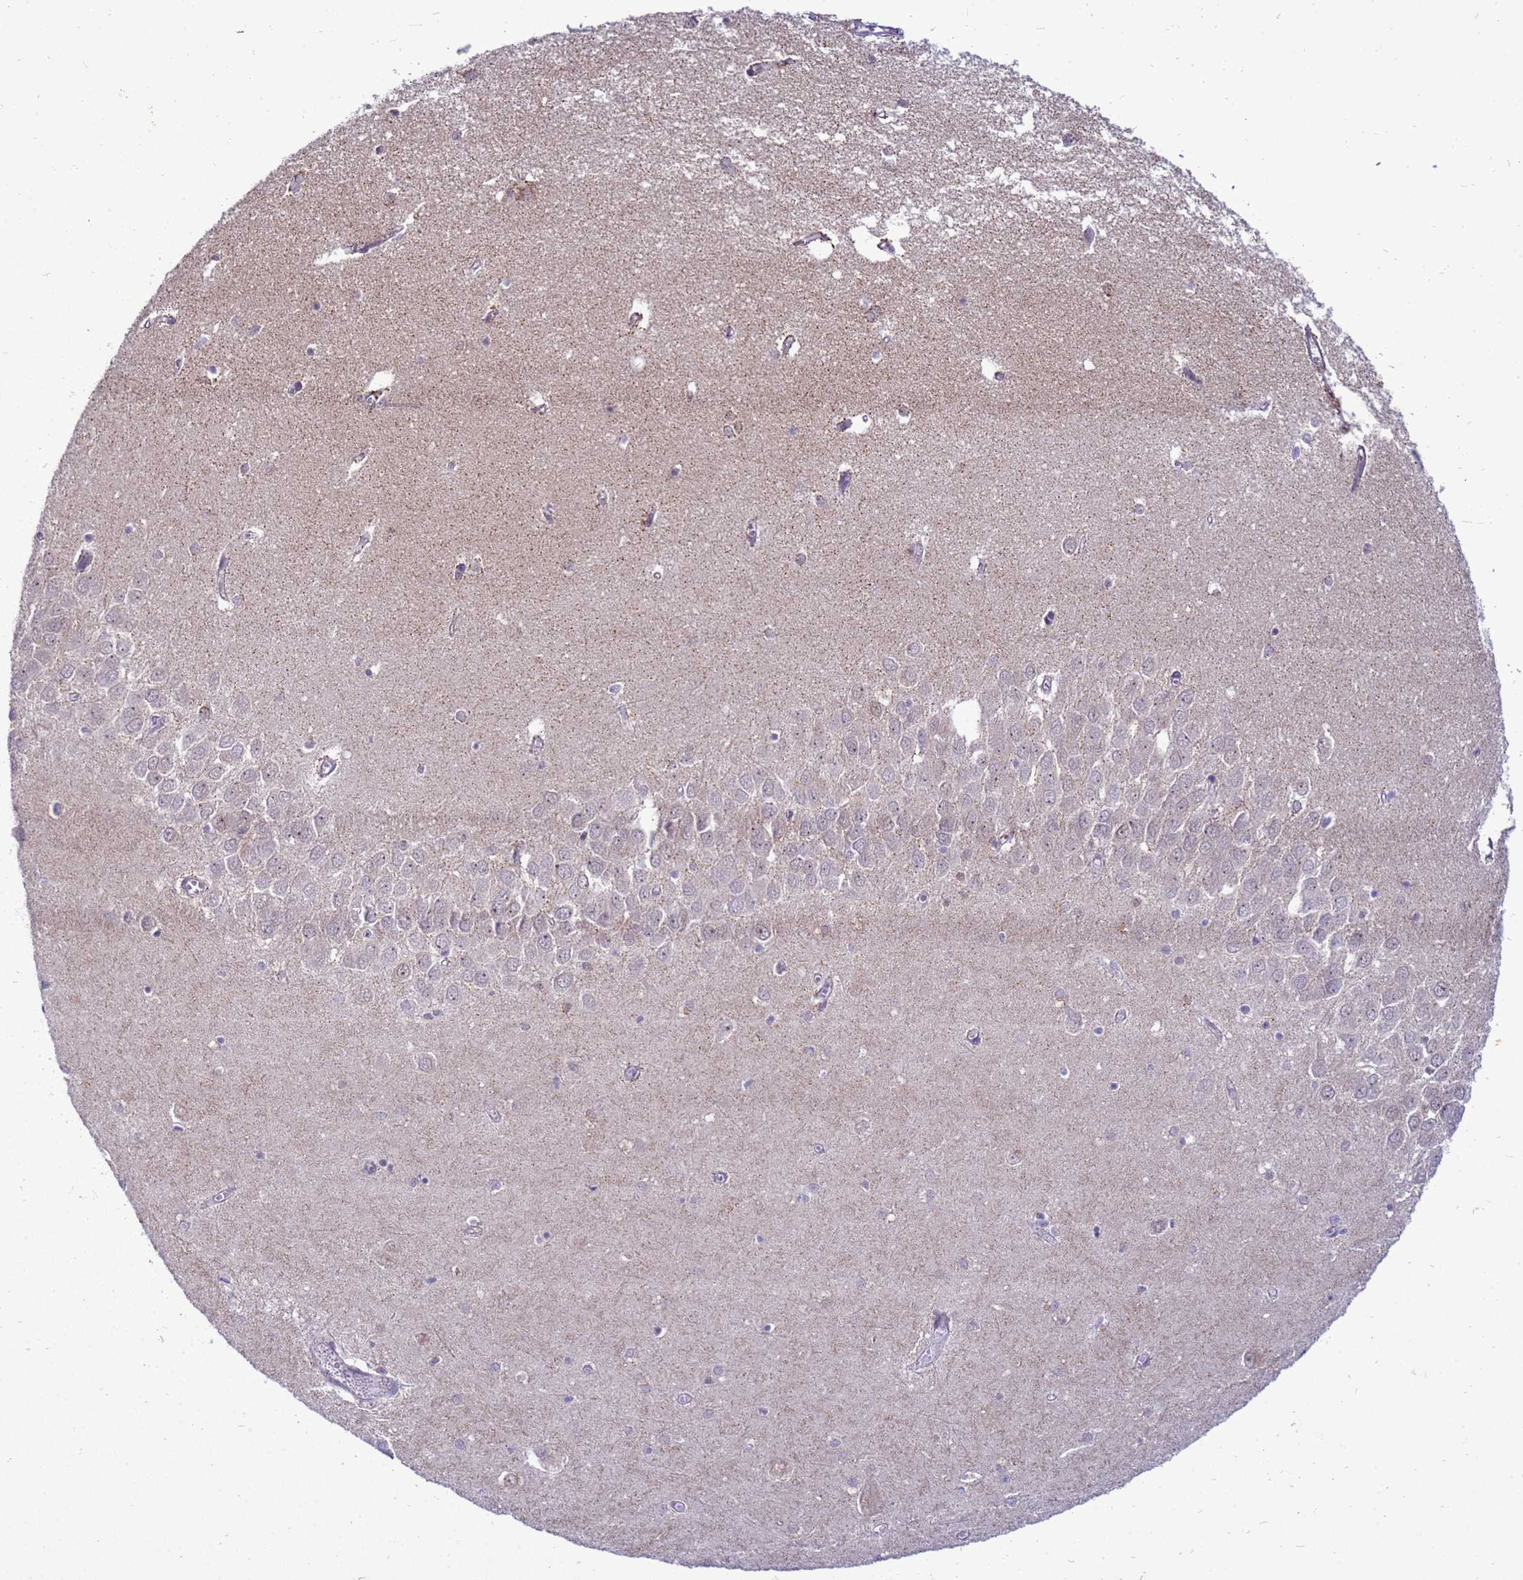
{"staining": {"intensity": "weak", "quantity": "<25%", "location": "cytoplasmic/membranous"}, "tissue": "hippocampus", "cell_type": "Glial cells", "image_type": "normal", "snomed": [{"axis": "morphology", "description": "Normal tissue, NOS"}, {"axis": "topography", "description": "Hippocampus"}], "caption": "This is an immunohistochemistry (IHC) photomicrograph of benign hippocampus. There is no positivity in glial cells.", "gene": "C12orf43", "patient": {"sex": "male", "age": 70}}